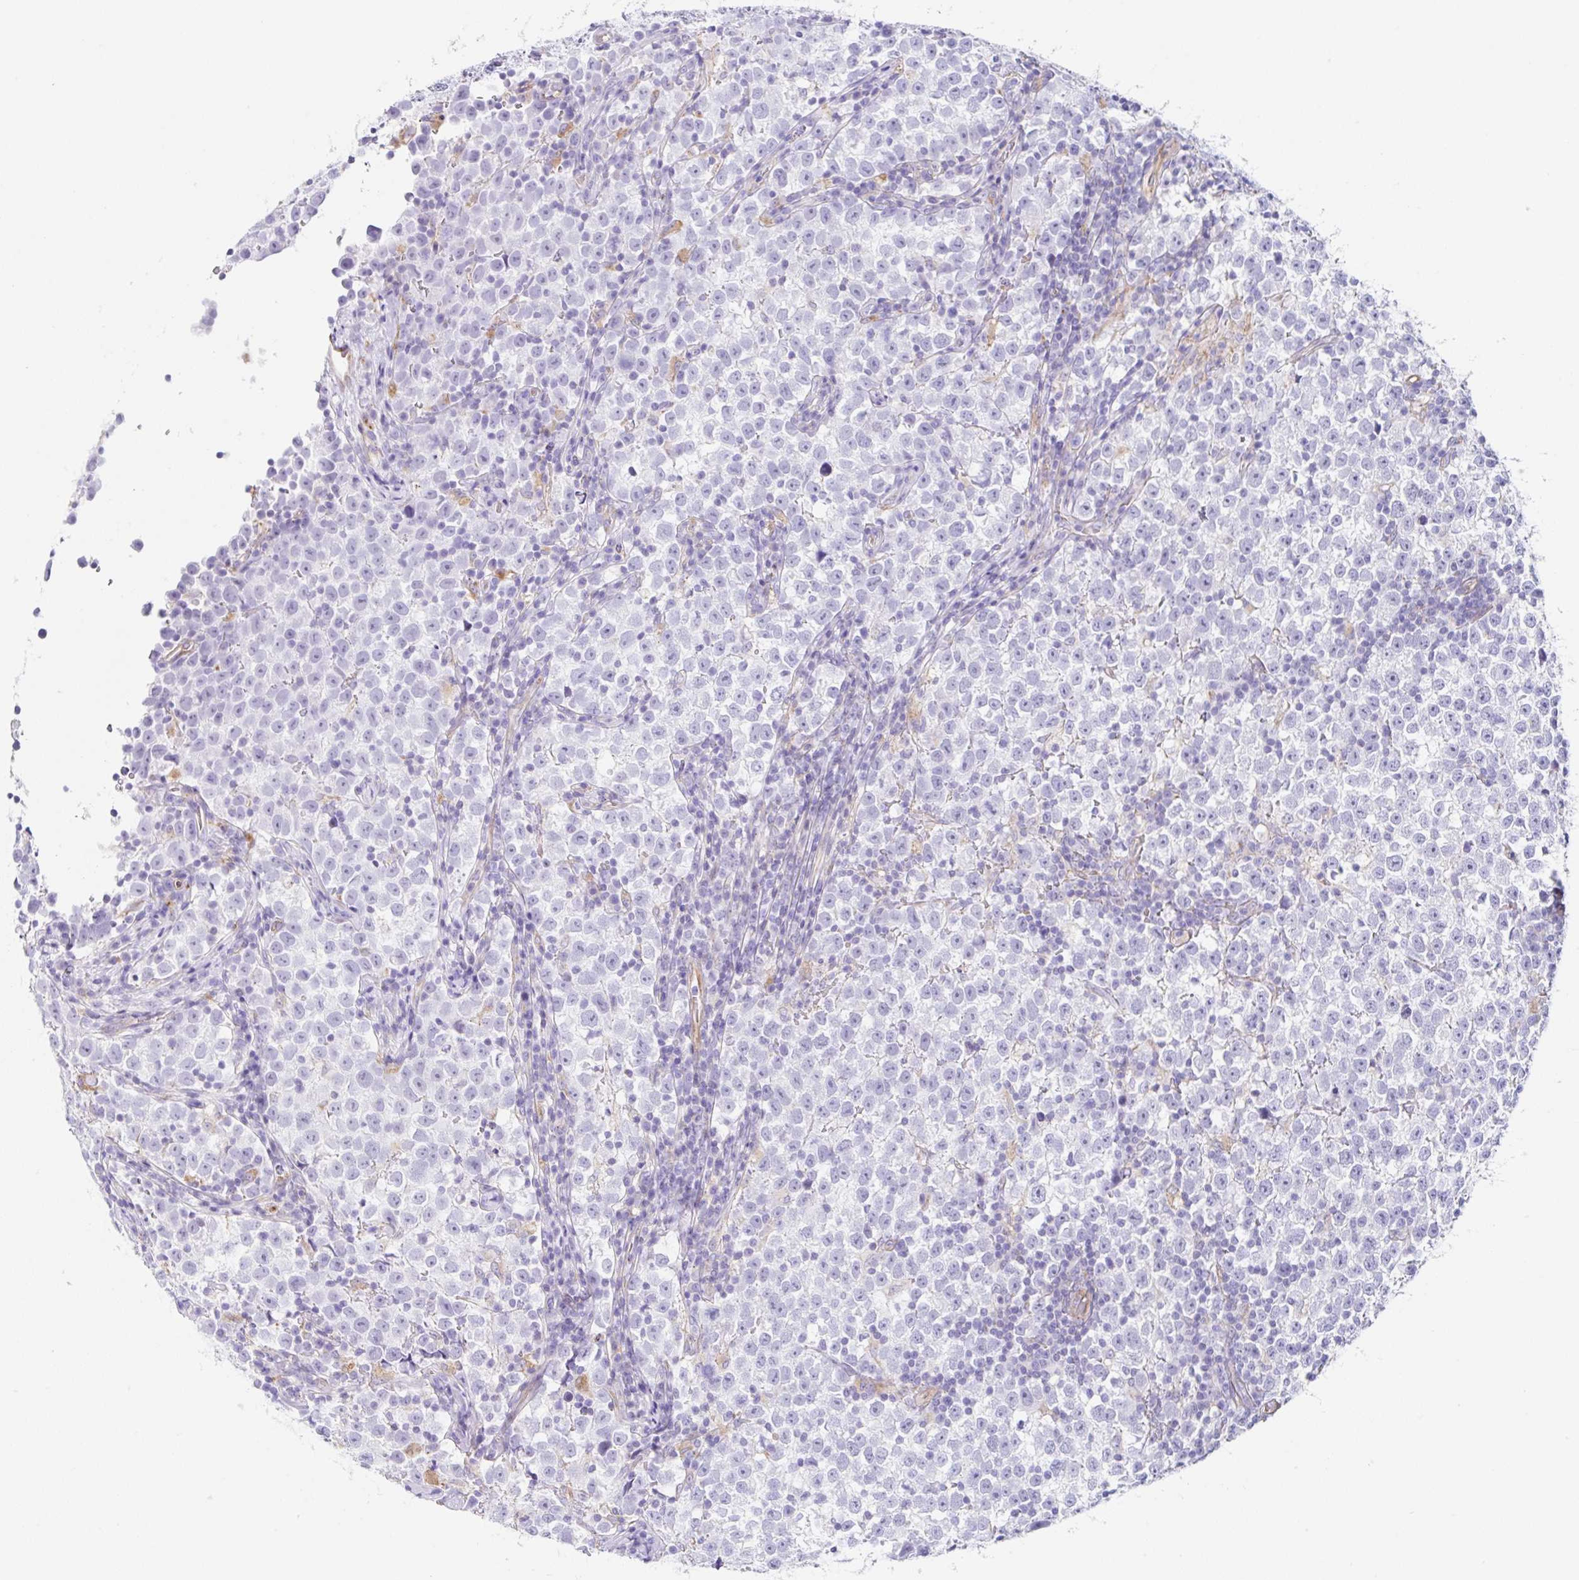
{"staining": {"intensity": "negative", "quantity": "none", "location": "none"}, "tissue": "testis cancer", "cell_type": "Tumor cells", "image_type": "cancer", "snomed": [{"axis": "morphology", "description": "Normal tissue, NOS"}, {"axis": "morphology", "description": "Seminoma, NOS"}, {"axis": "topography", "description": "Testis"}], "caption": "Testis cancer was stained to show a protein in brown. There is no significant positivity in tumor cells.", "gene": "DKK4", "patient": {"sex": "male", "age": 43}}